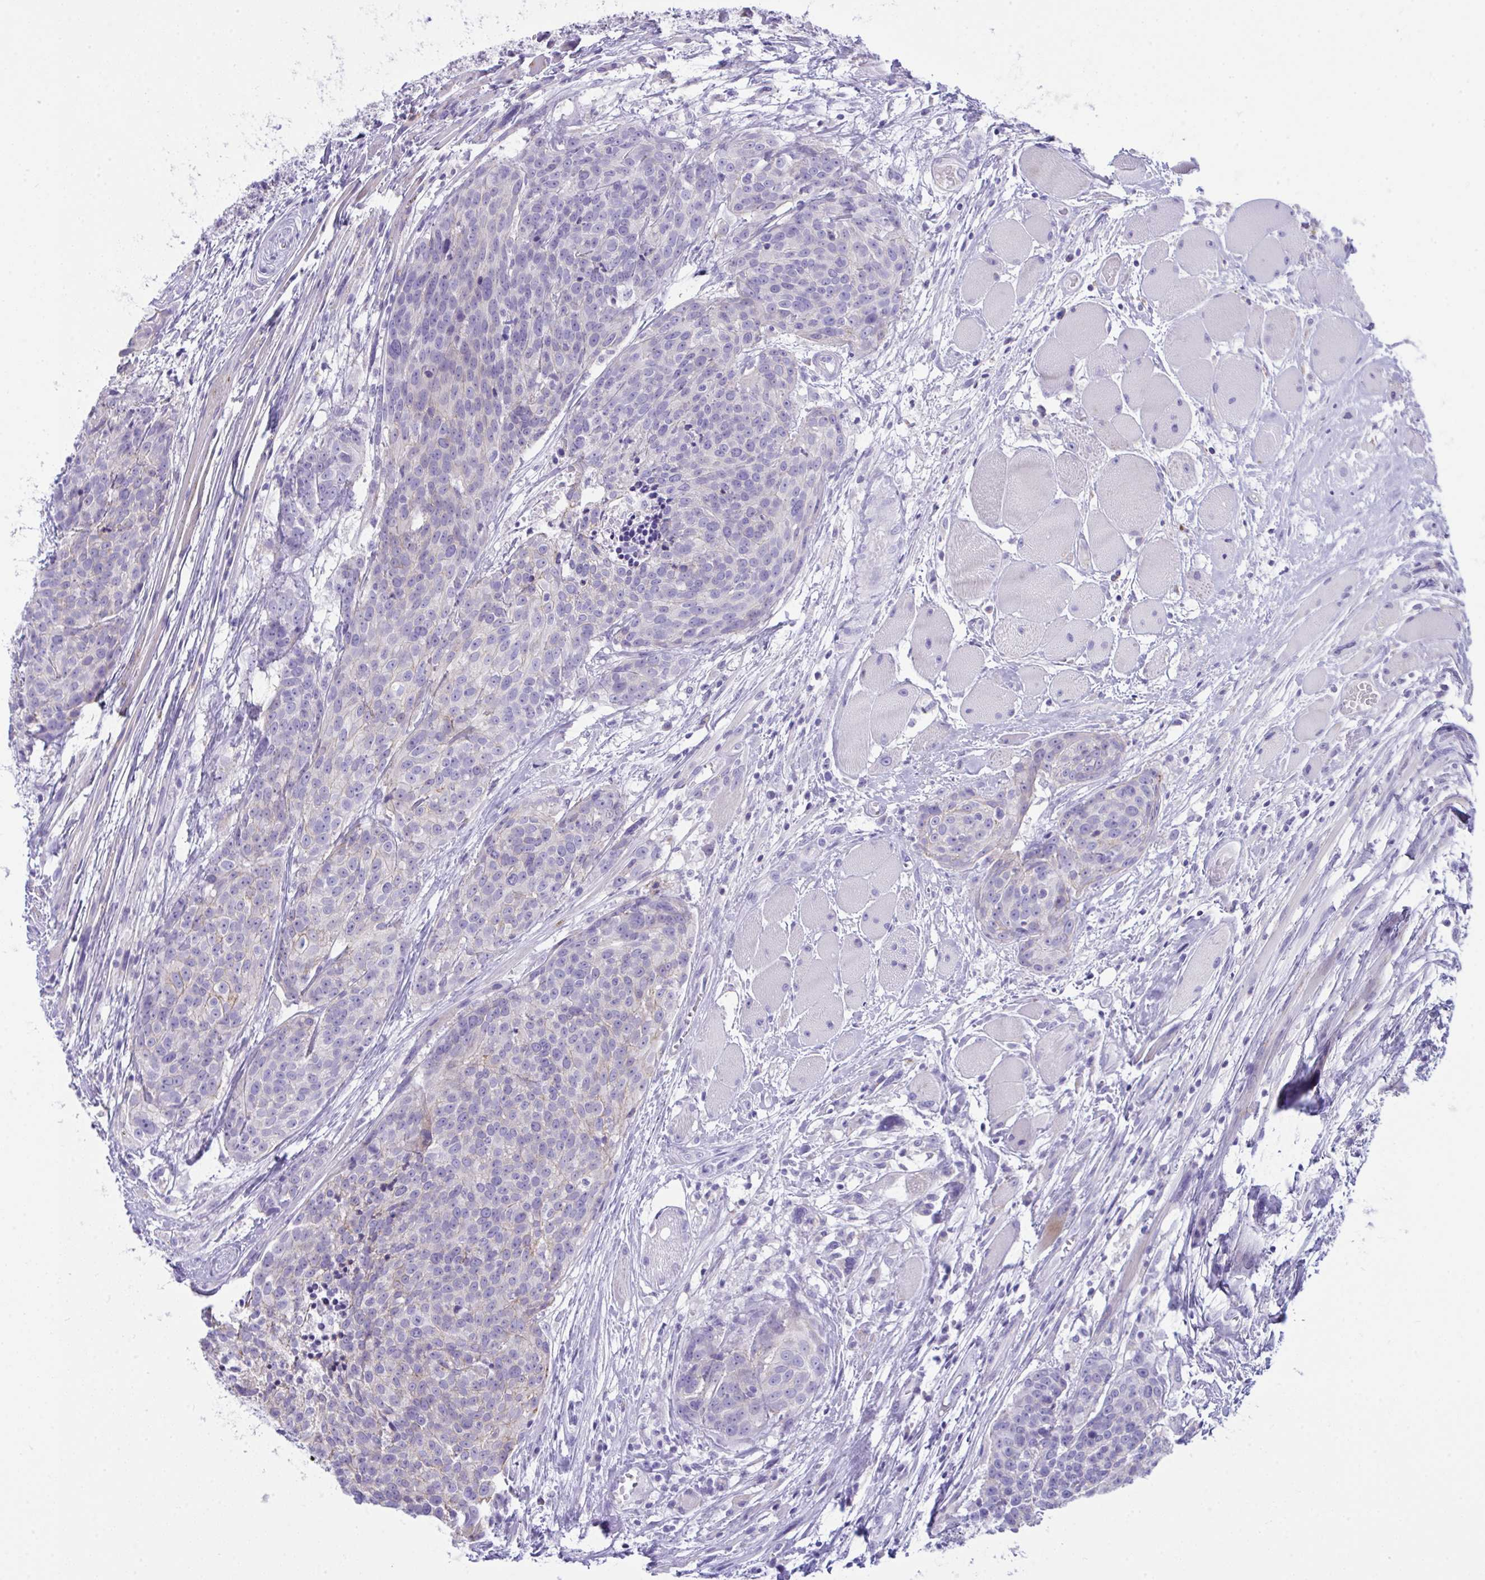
{"staining": {"intensity": "negative", "quantity": "none", "location": "none"}, "tissue": "head and neck cancer", "cell_type": "Tumor cells", "image_type": "cancer", "snomed": [{"axis": "morphology", "description": "Squamous cell carcinoma, NOS"}, {"axis": "topography", "description": "Oral tissue"}, {"axis": "topography", "description": "Head-Neck"}], "caption": "Tumor cells are negative for brown protein staining in head and neck cancer.", "gene": "GLB1L2", "patient": {"sex": "male", "age": 64}}